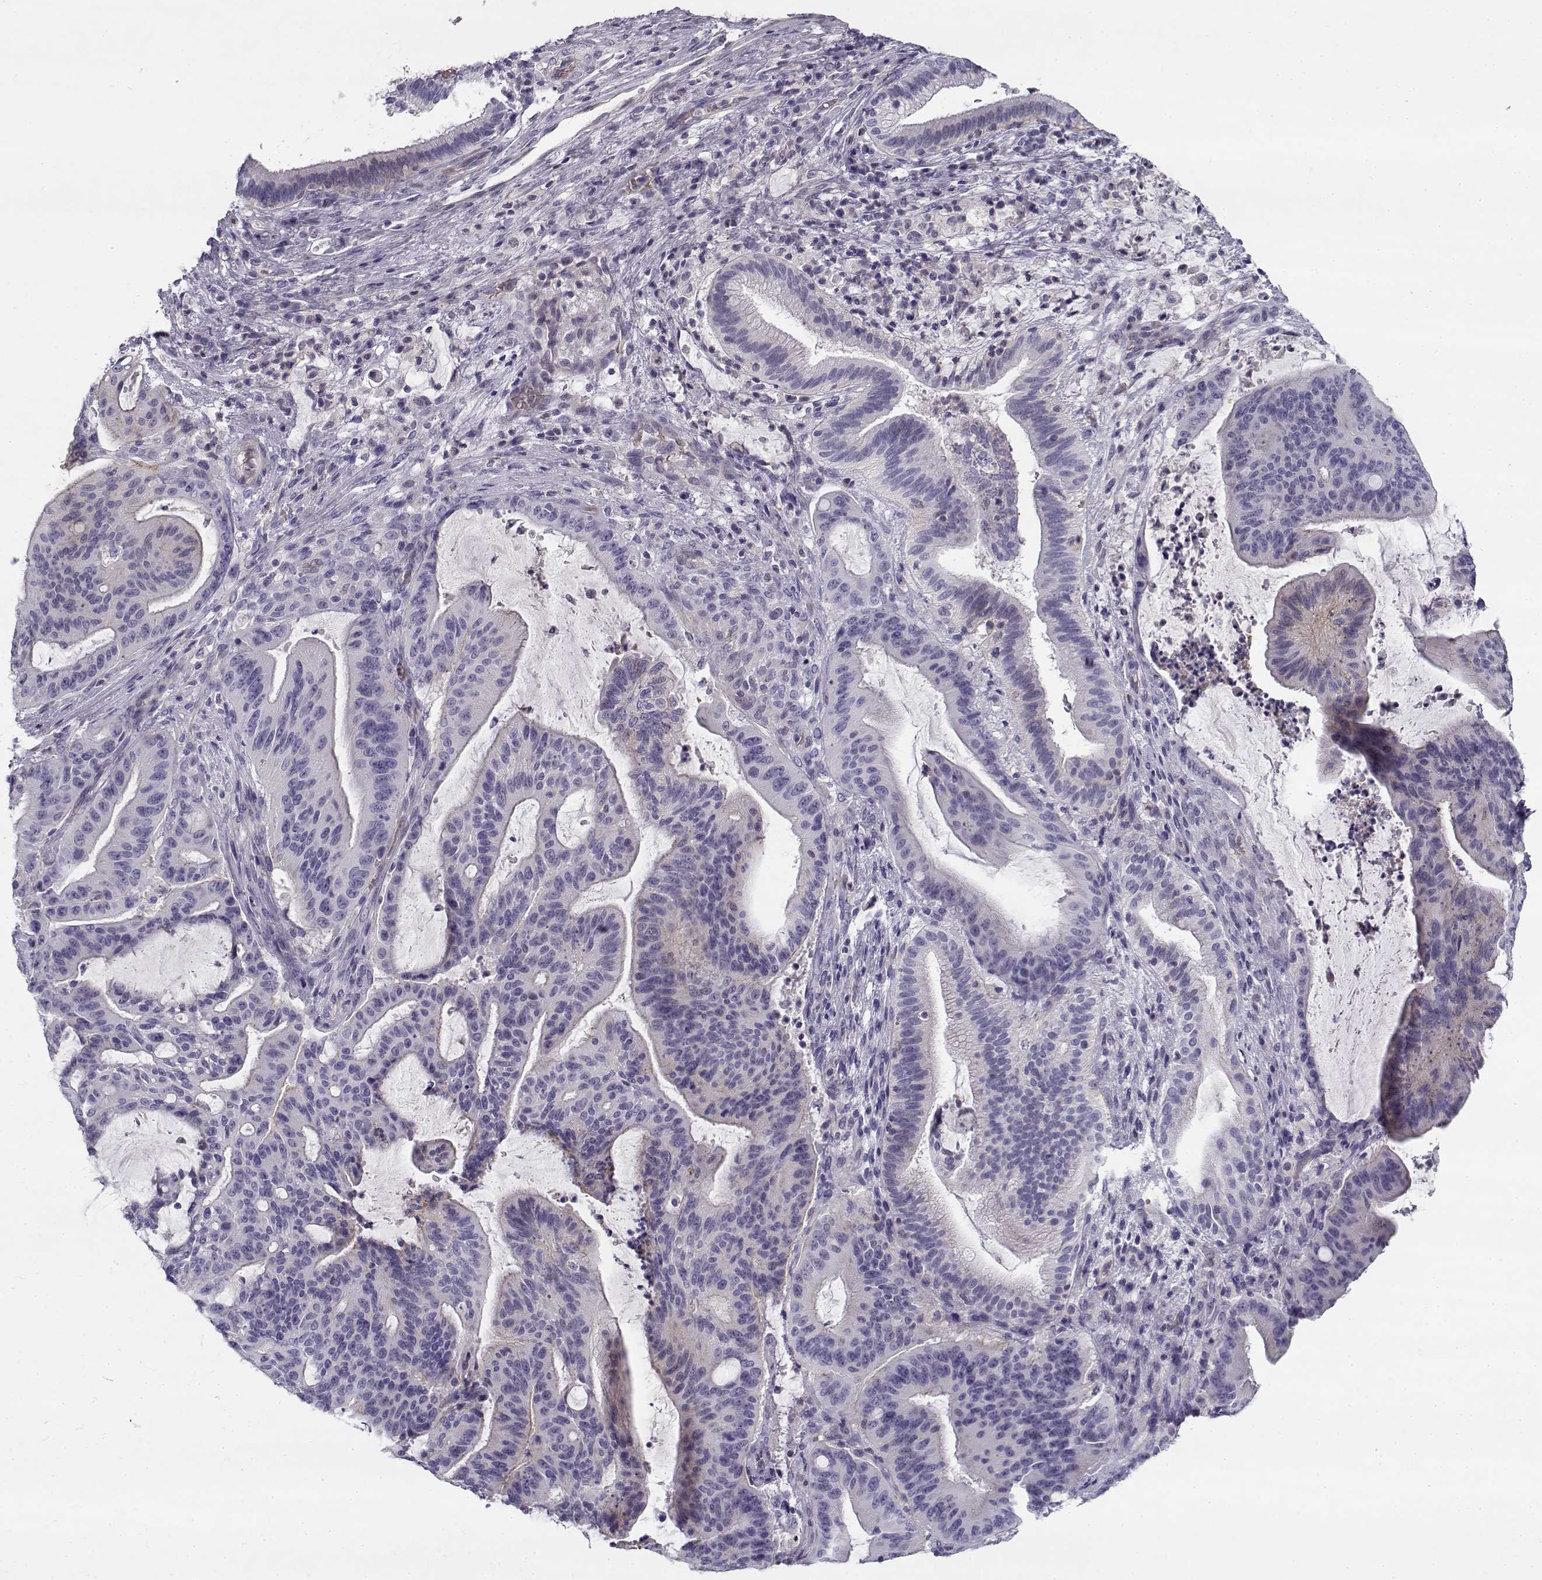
{"staining": {"intensity": "negative", "quantity": "none", "location": "none"}, "tissue": "liver cancer", "cell_type": "Tumor cells", "image_type": "cancer", "snomed": [{"axis": "morphology", "description": "Cholangiocarcinoma"}, {"axis": "topography", "description": "Liver"}], "caption": "Tumor cells are negative for brown protein staining in liver cancer (cholangiocarcinoma). (DAB (3,3'-diaminobenzidine) immunohistochemistry (IHC), high magnification).", "gene": "MYO1A", "patient": {"sex": "female", "age": 73}}